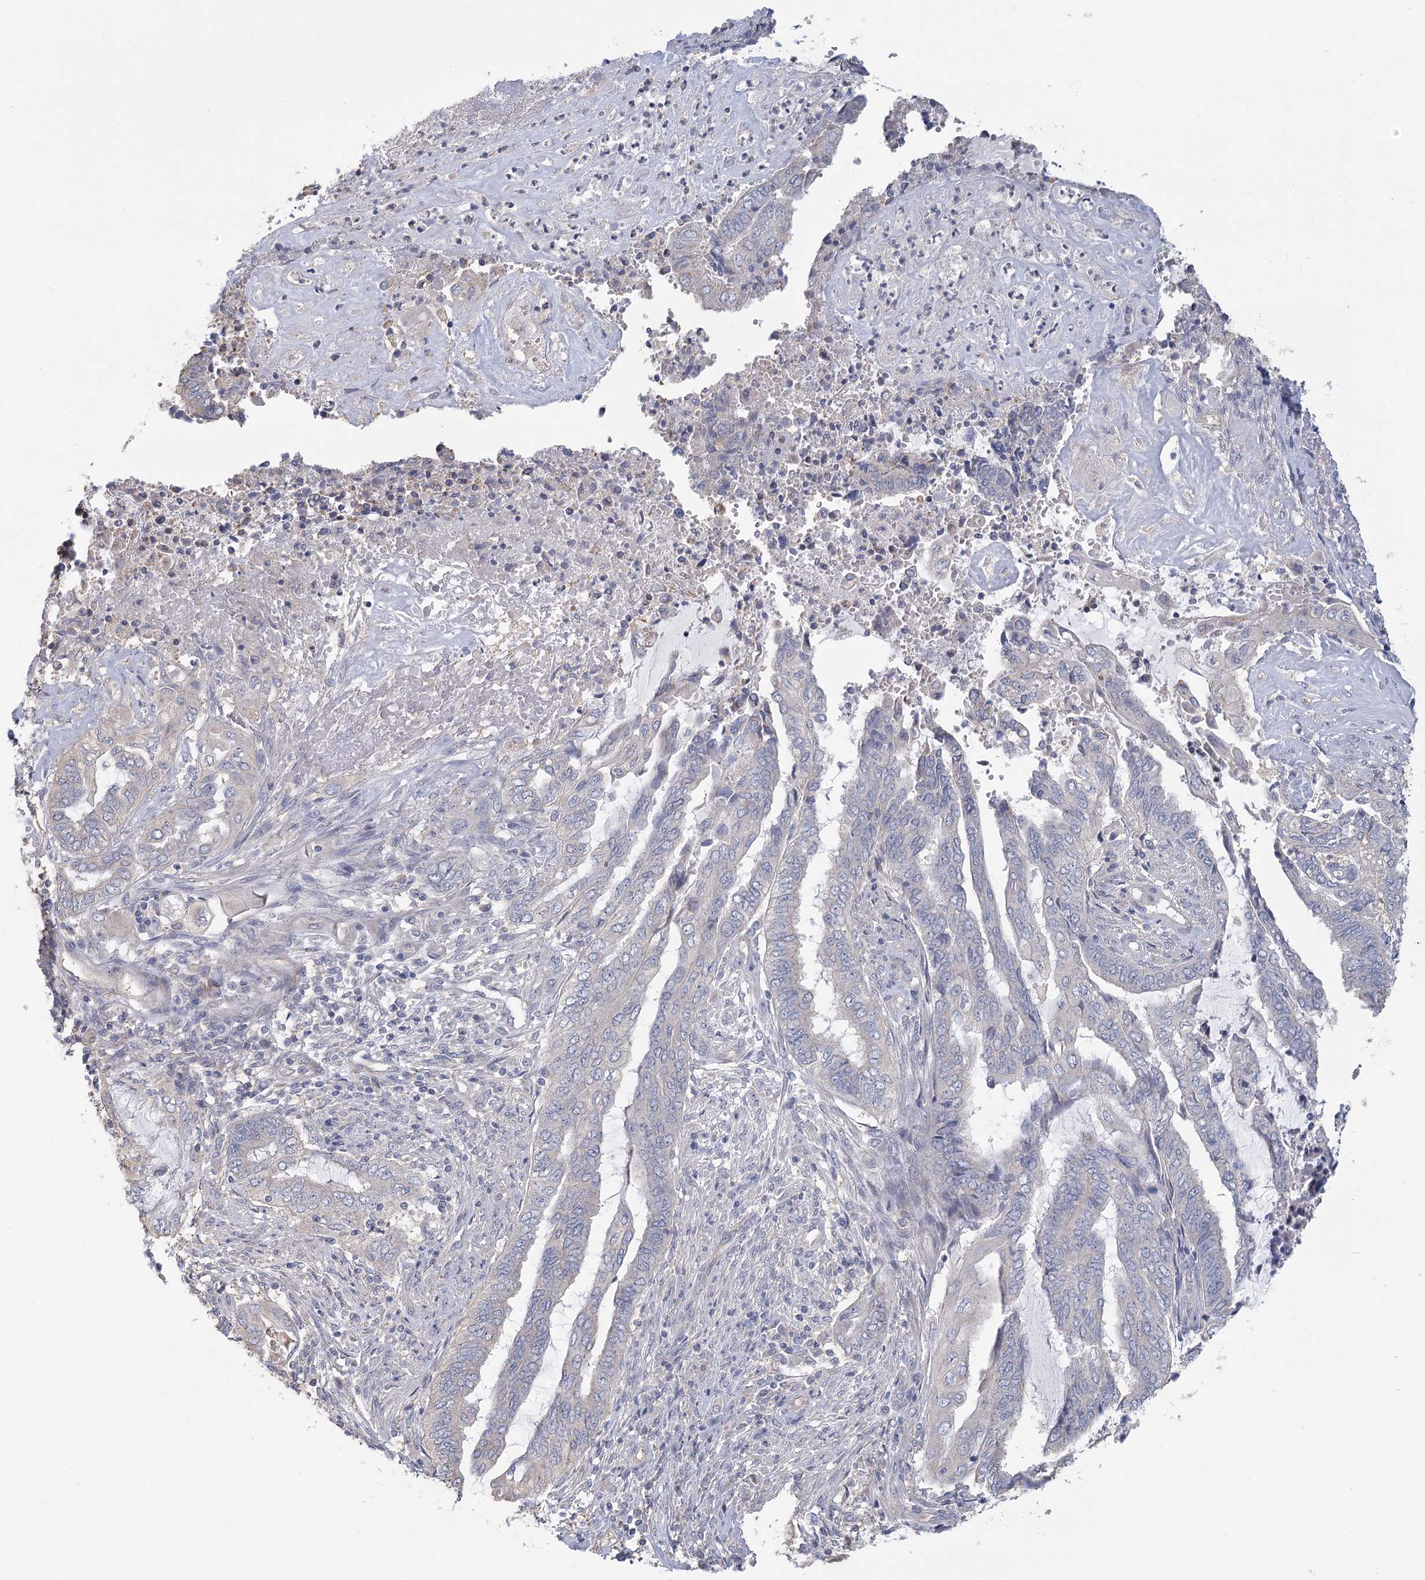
{"staining": {"intensity": "negative", "quantity": "none", "location": "none"}, "tissue": "endometrial cancer", "cell_type": "Tumor cells", "image_type": "cancer", "snomed": [{"axis": "morphology", "description": "Adenocarcinoma, NOS"}, {"axis": "topography", "description": "Uterus"}, {"axis": "topography", "description": "Endometrium"}], "caption": "Tumor cells show no significant staining in endometrial cancer.", "gene": "CNTLN", "patient": {"sex": "female", "age": 70}}